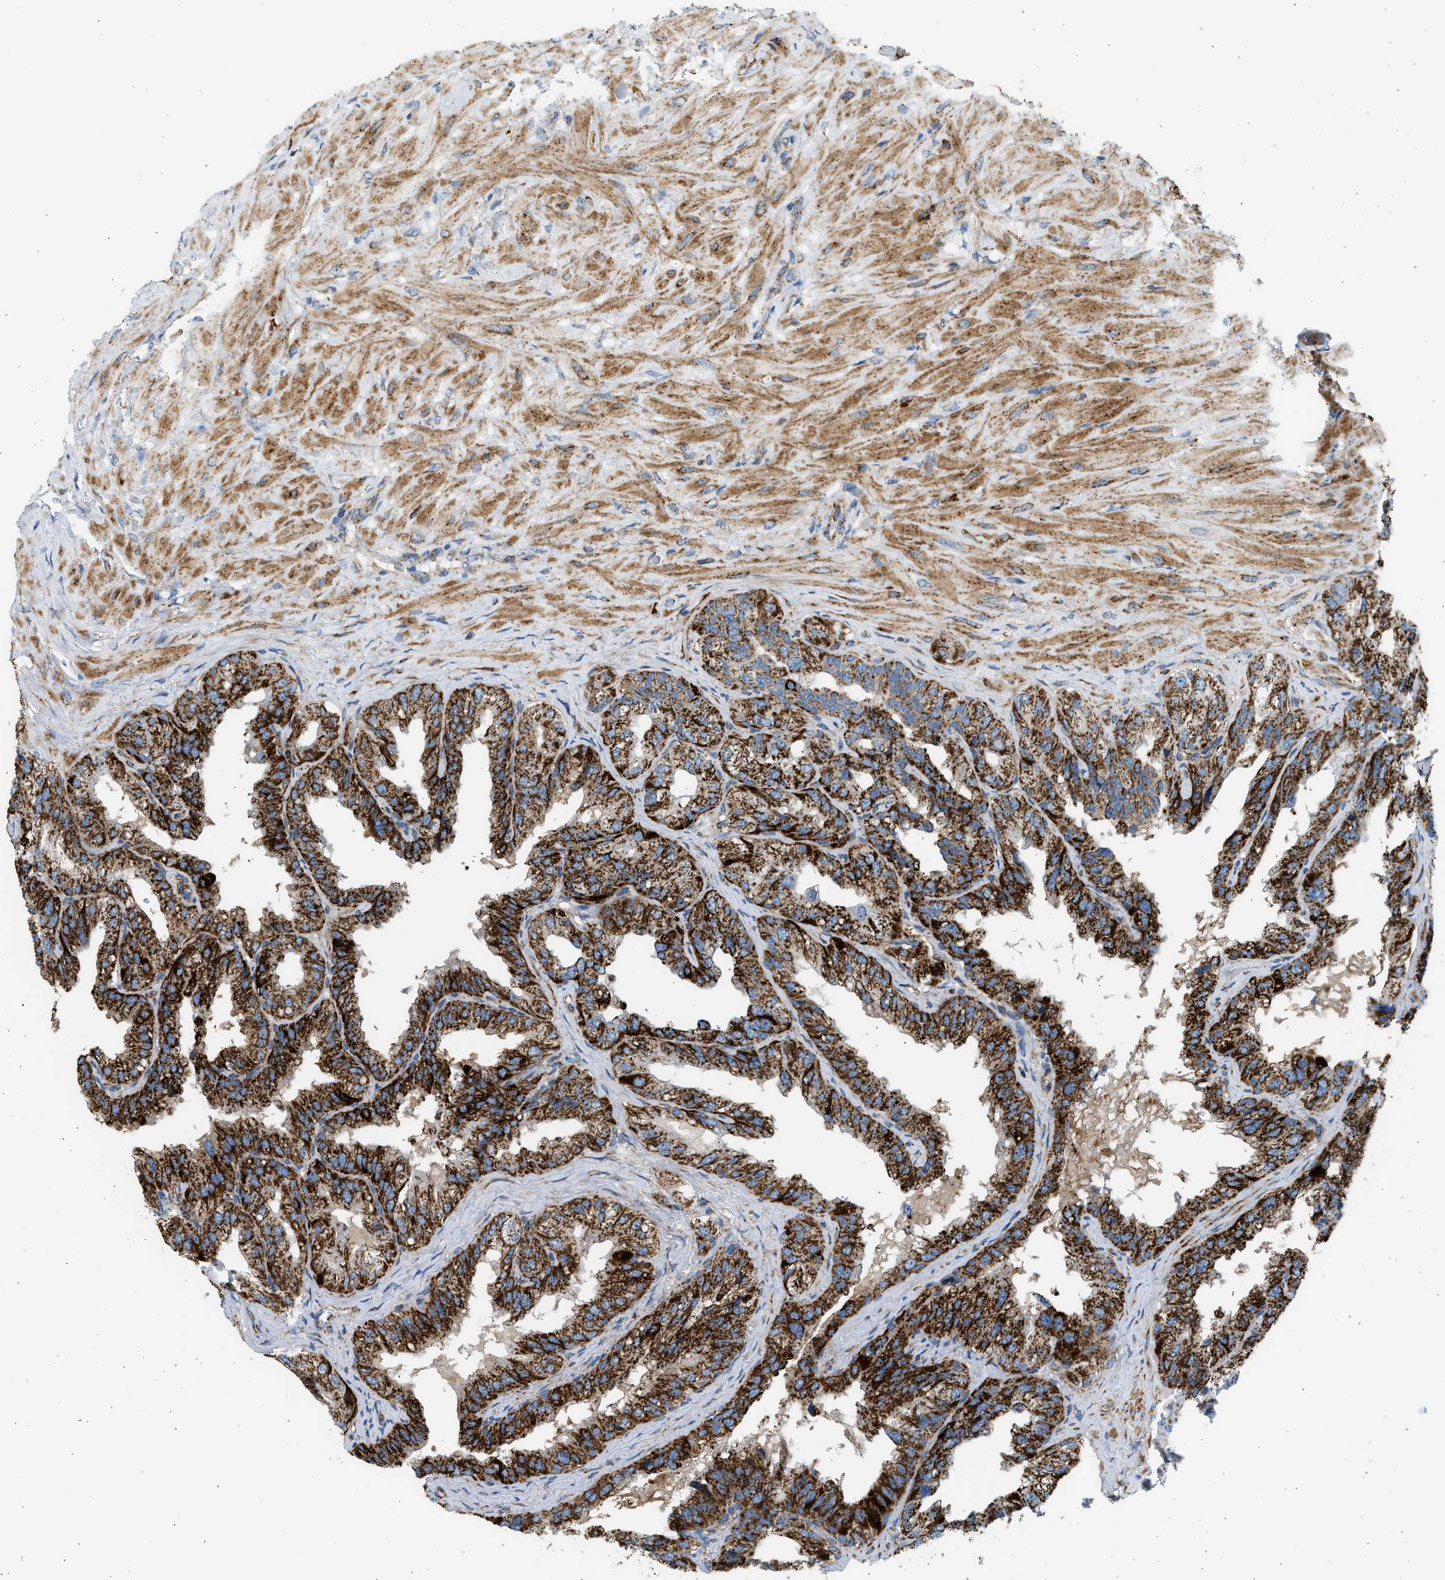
{"staining": {"intensity": "strong", "quantity": ">75%", "location": "cytoplasmic/membranous"}, "tissue": "seminal vesicle", "cell_type": "Glandular cells", "image_type": "normal", "snomed": [{"axis": "morphology", "description": "Normal tissue, NOS"}, {"axis": "topography", "description": "Seminal veicle"}], "caption": "Seminal vesicle stained with IHC reveals strong cytoplasmic/membranous expression in about >75% of glandular cells.", "gene": "KCNMB3", "patient": {"sex": "male", "age": 68}}